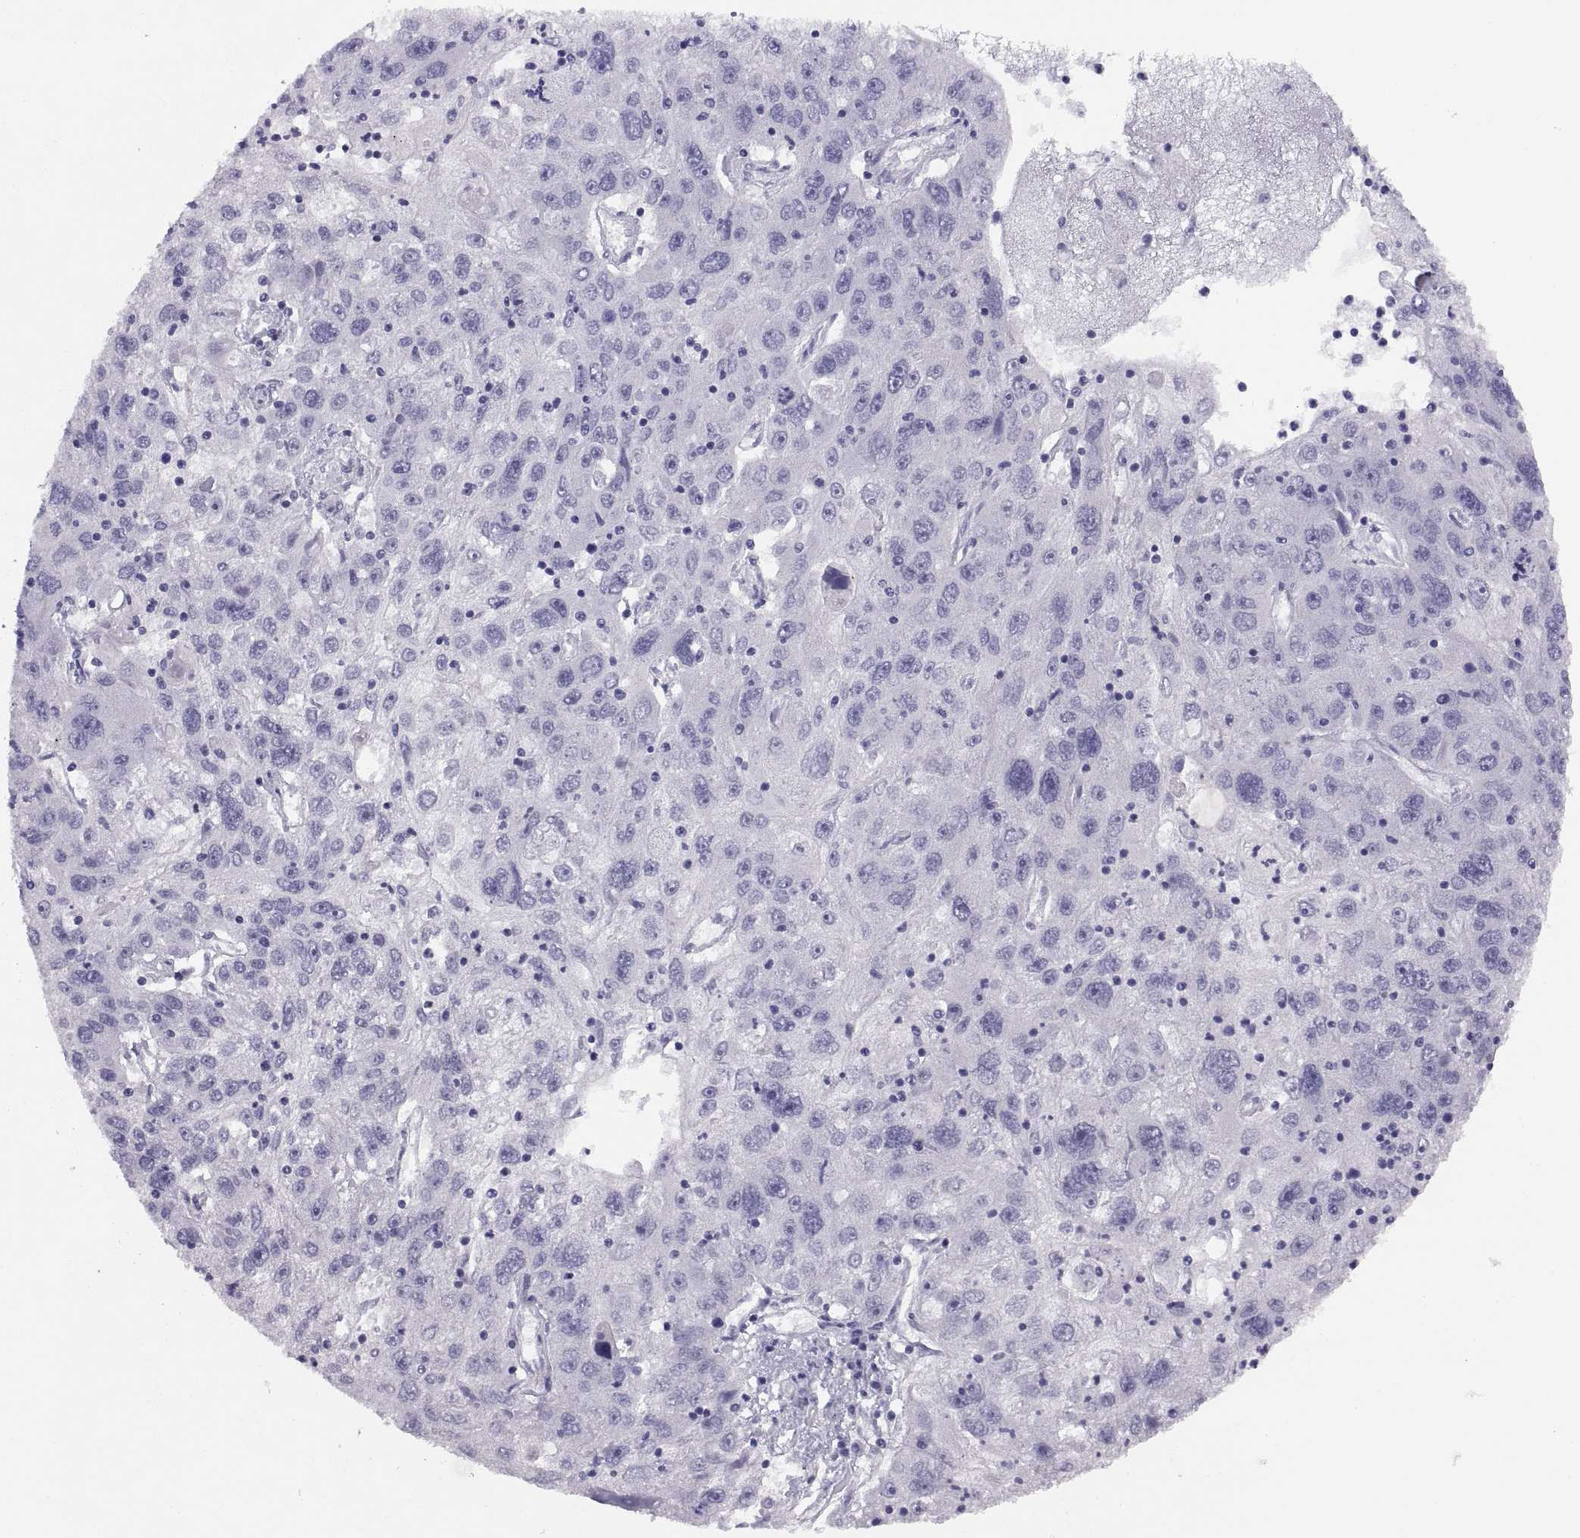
{"staining": {"intensity": "negative", "quantity": "none", "location": "none"}, "tissue": "stomach cancer", "cell_type": "Tumor cells", "image_type": "cancer", "snomed": [{"axis": "morphology", "description": "Adenocarcinoma, NOS"}, {"axis": "topography", "description": "Stomach"}], "caption": "This is an immunohistochemistry (IHC) image of stomach adenocarcinoma. There is no expression in tumor cells.", "gene": "STRC", "patient": {"sex": "male", "age": 56}}